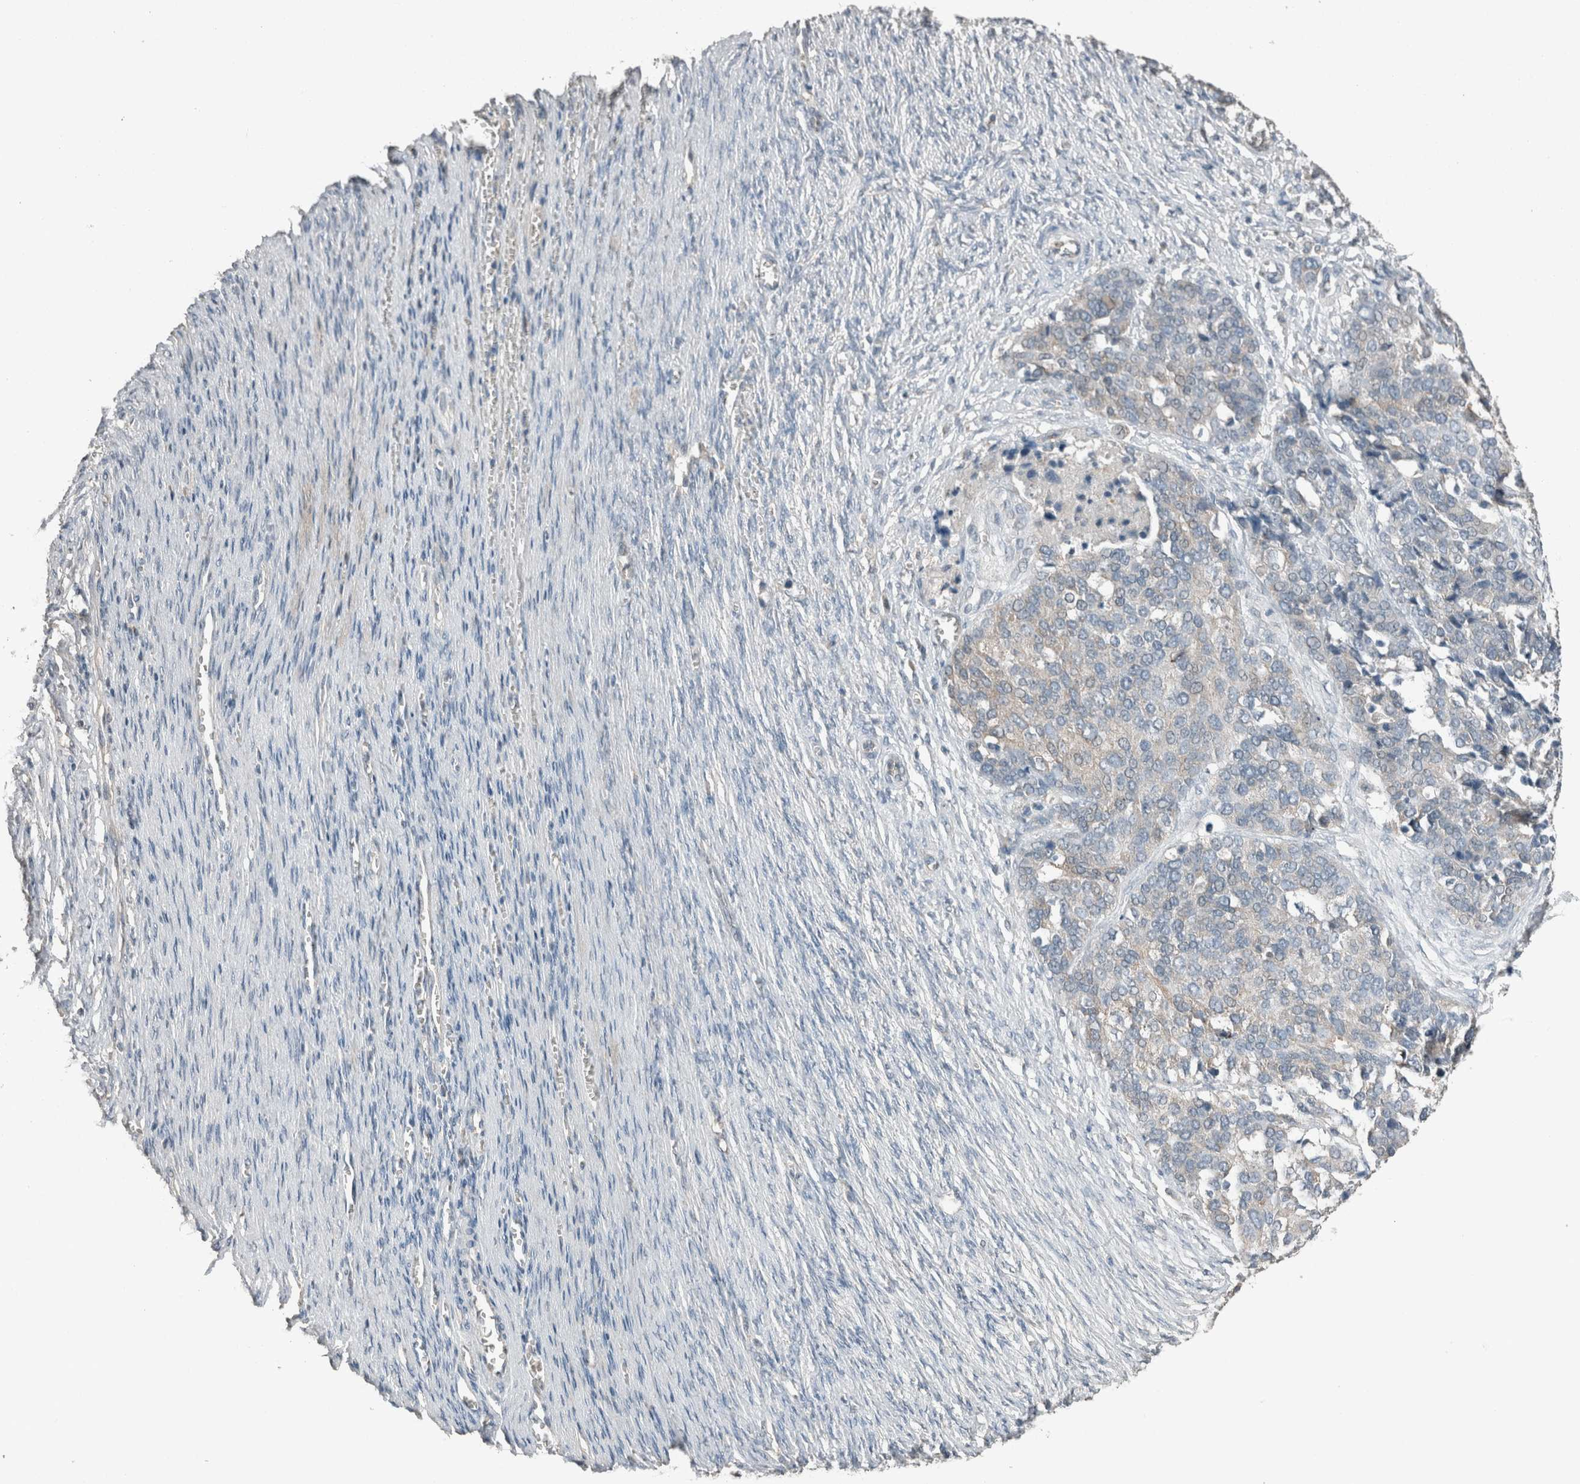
{"staining": {"intensity": "negative", "quantity": "none", "location": "none"}, "tissue": "ovarian cancer", "cell_type": "Tumor cells", "image_type": "cancer", "snomed": [{"axis": "morphology", "description": "Cystadenocarcinoma, serous, NOS"}, {"axis": "topography", "description": "Ovary"}], "caption": "Micrograph shows no significant protein positivity in tumor cells of serous cystadenocarcinoma (ovarian). (DAB (3,3'-diaminobenzidine) immunohistochemistry (IHC) visualized using brightfield microscopy, high magnification).", "gene": "ACVR2B", "patient": {"sex": "female", "age": 44}}